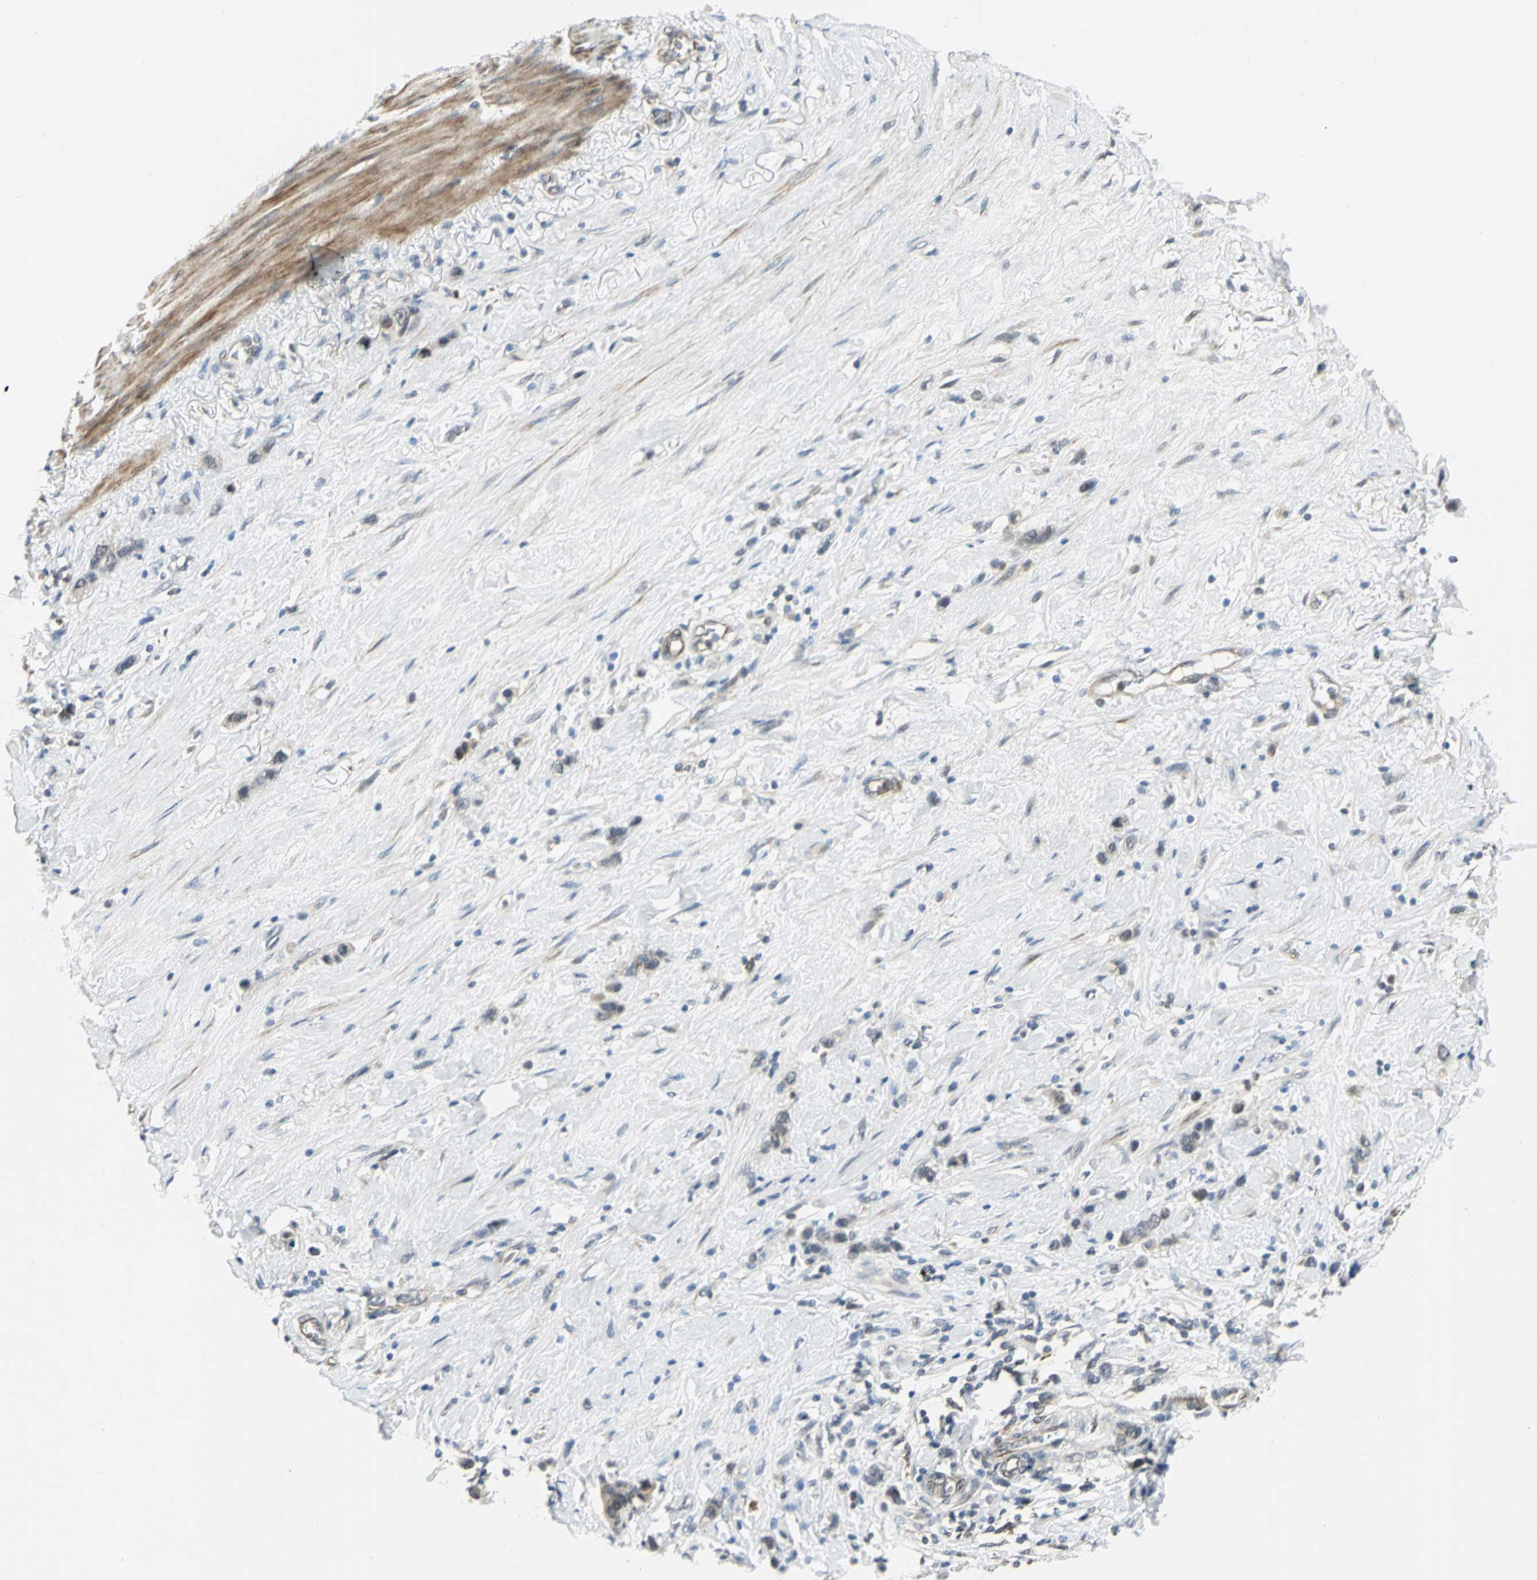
{"staining": {"intensity": "weak", "quantity": "<25%", "location": "cytoplasmic/membranous"}, "tissue": "stomach cancer", "cell_type": "Tumor cells", "image_type": "cancer", "snomed": [{"axis": "morphology", "description": "Normal tissue, NOS"}, {"axis": "morphology", "description": "Adenocarcinoma, NOS"}, {"axis": "morphology", "description": "Adenocarcinoma, High grade"}, {"axis": "topography", "description": "Stomach, upper"}, {"axis": "topography", "description": "Stomach"}], "caption": "High magnification brightfield microscopy of stomach cancer stained with DAB (3,3'-diaminobenzidine) (brown) and counterstained with hematoxylin (blue): tumor cells show no significant positivity.", "gene": "PLAGL2", "patient": {"sex": "female", "age": 65}}